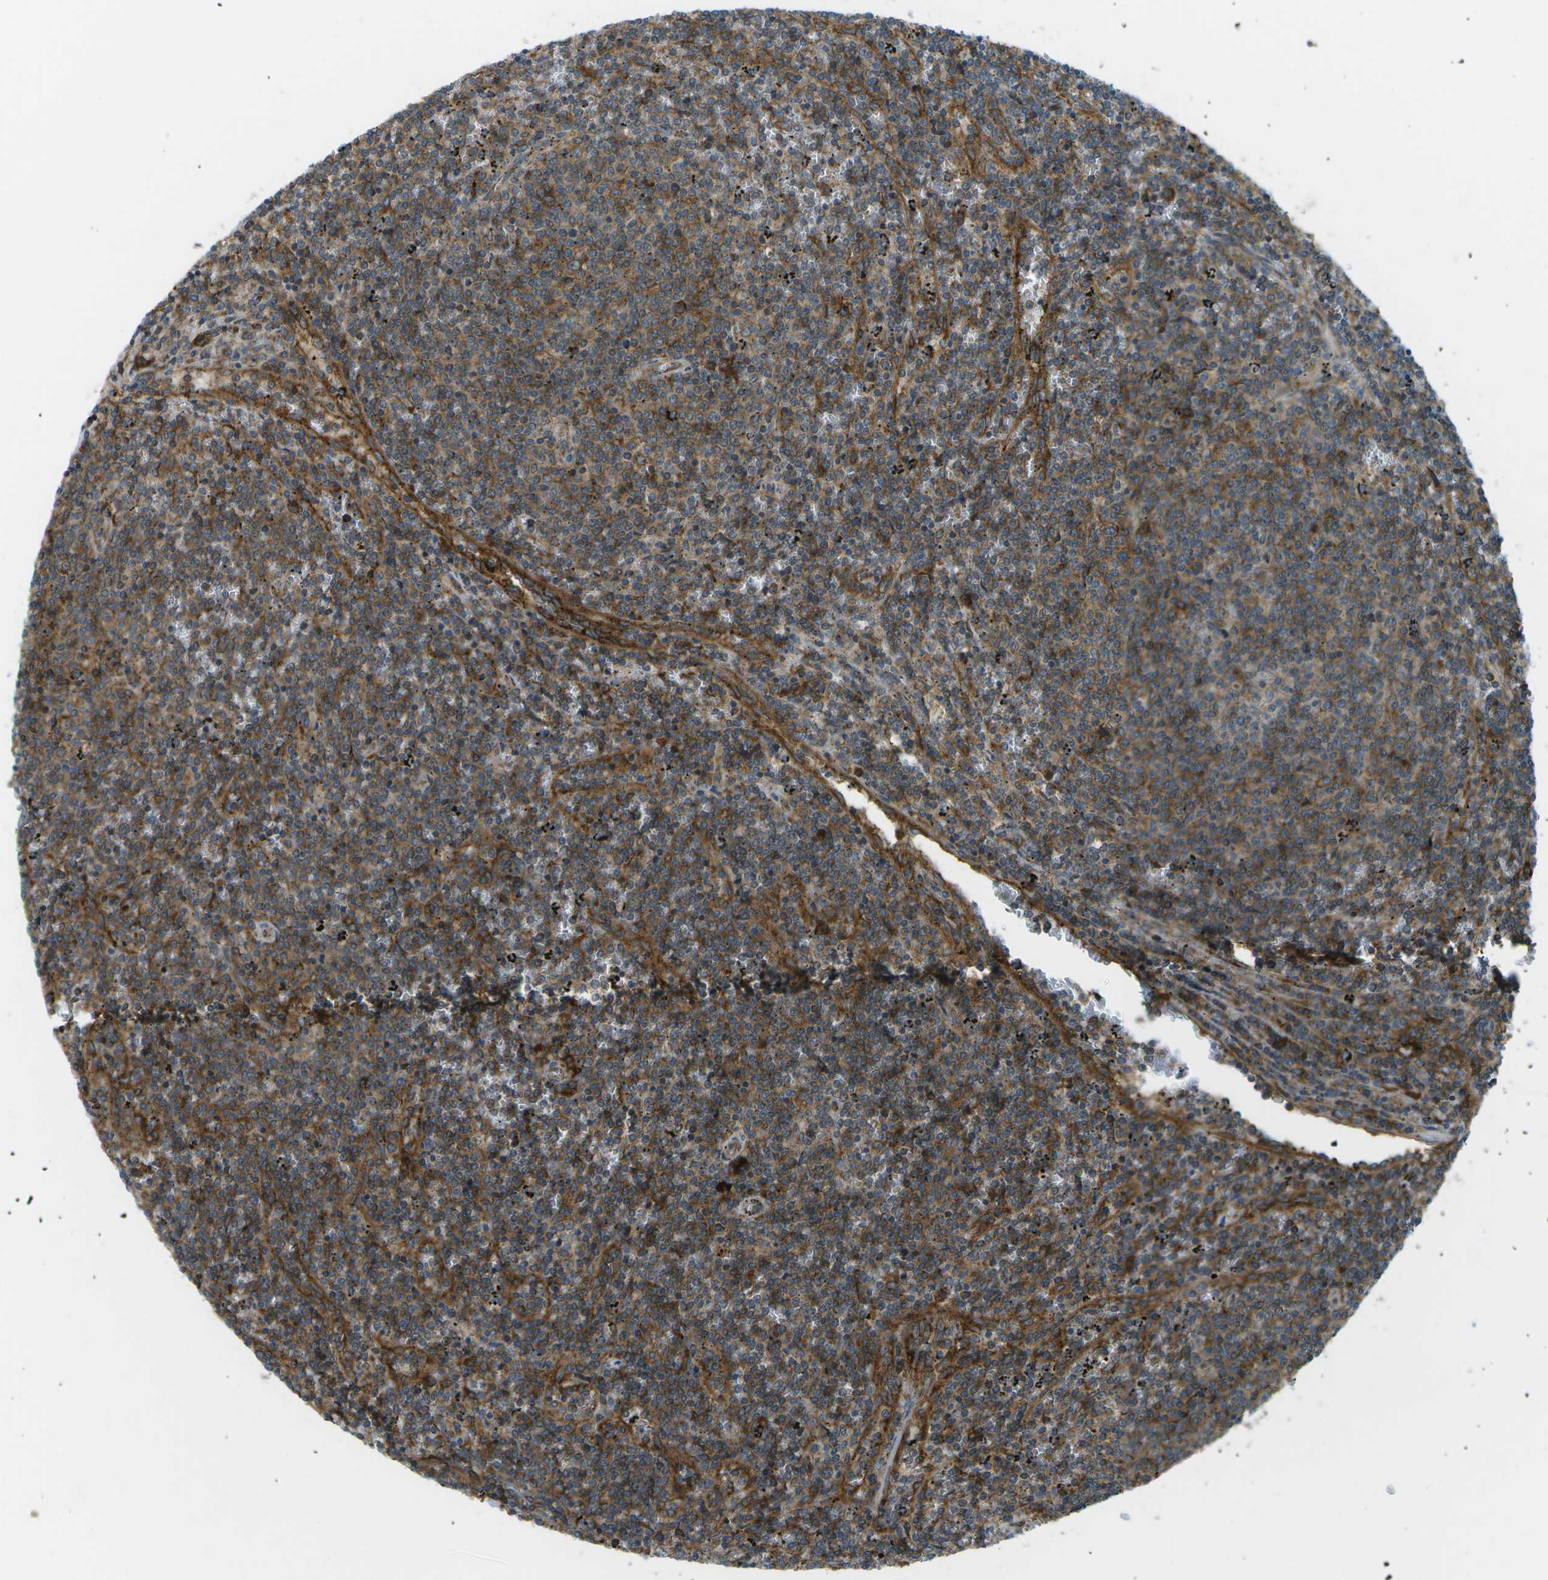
{"staining": {"intensity": "moderate", "quantity": "25%-75%", "location": "cytoplasmic/membranous"}, "tissue": "lymphoma", "cell_type": "Tumor cells", "image_type": "cancer", "snomed": [{"axis": "morphology", "description": "Malignant lymphoma, non-Hodgkin's type, Low grade"}, {"axis": "topography", "description": "Spleen"}], "caption": "Brown immunohistochemical staining in human low-grade malignant lymphoma, non-Hodgkin's type demonstrates moderate cytoplasmic/membranous staining in approximately 25%-75% of tumor cells.", "gene": "USP30", "patient": {"sex": "female", "age": 50}}